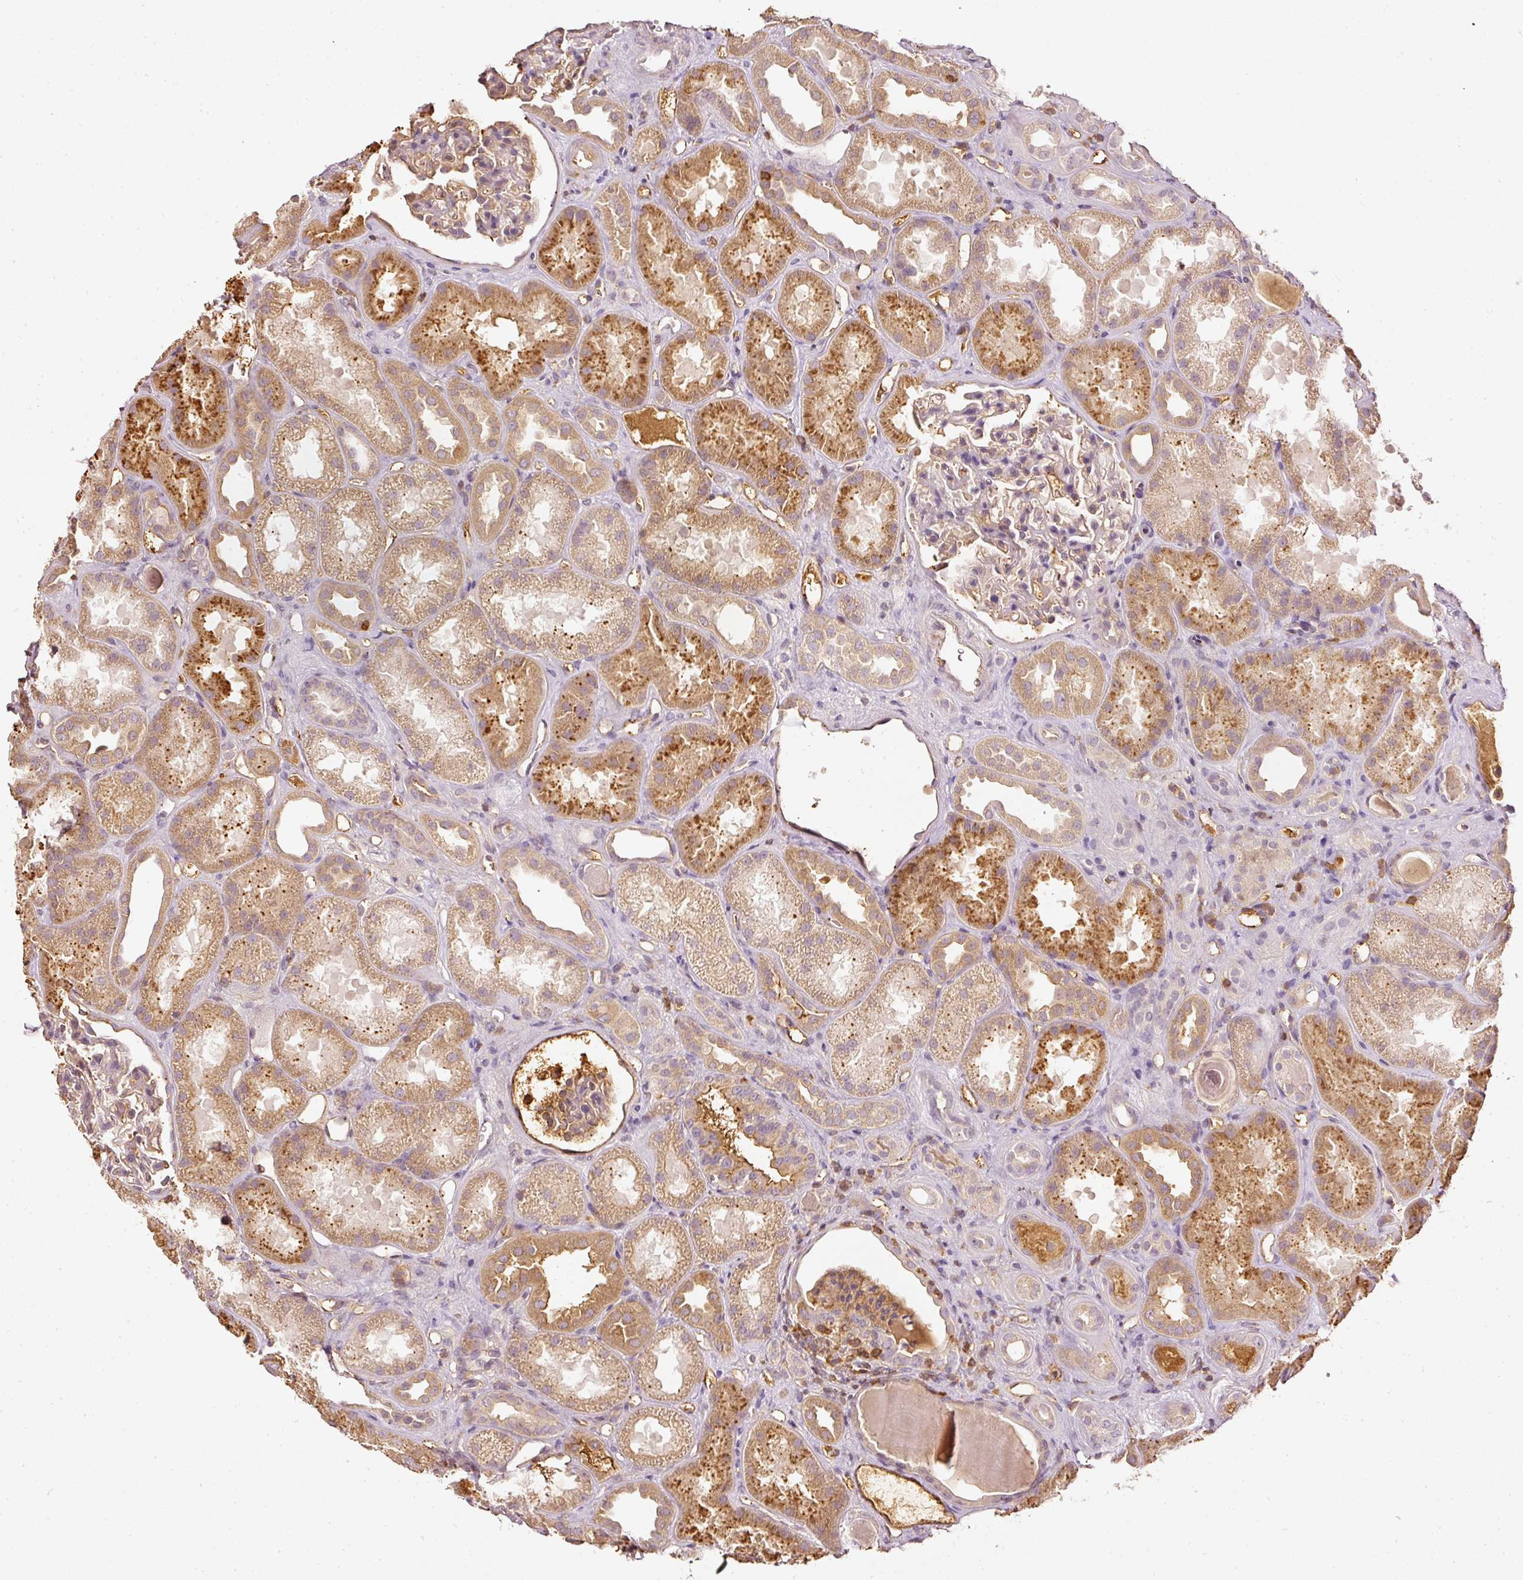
{"staining": {"intensity": "moderate", "quantity": "<25%", "location": "cytoplasmic/membranous"}, "tissue": "kidney", "cell_type": "Cells in glomeruli", "image_type": "normal", "snomed": [{"axis": "morphology", "description": "Normal tissue, NOS"}, {"axis": "topography", "description": "Kidney"}], "caption": "A low amount of moderate cytoplasmic/membranous expression is appreciated in about <25% of cells in glomeruli in unremarkable kidney.", "gene": "EVL", "patient": {"sex": "male", "age": 61}}